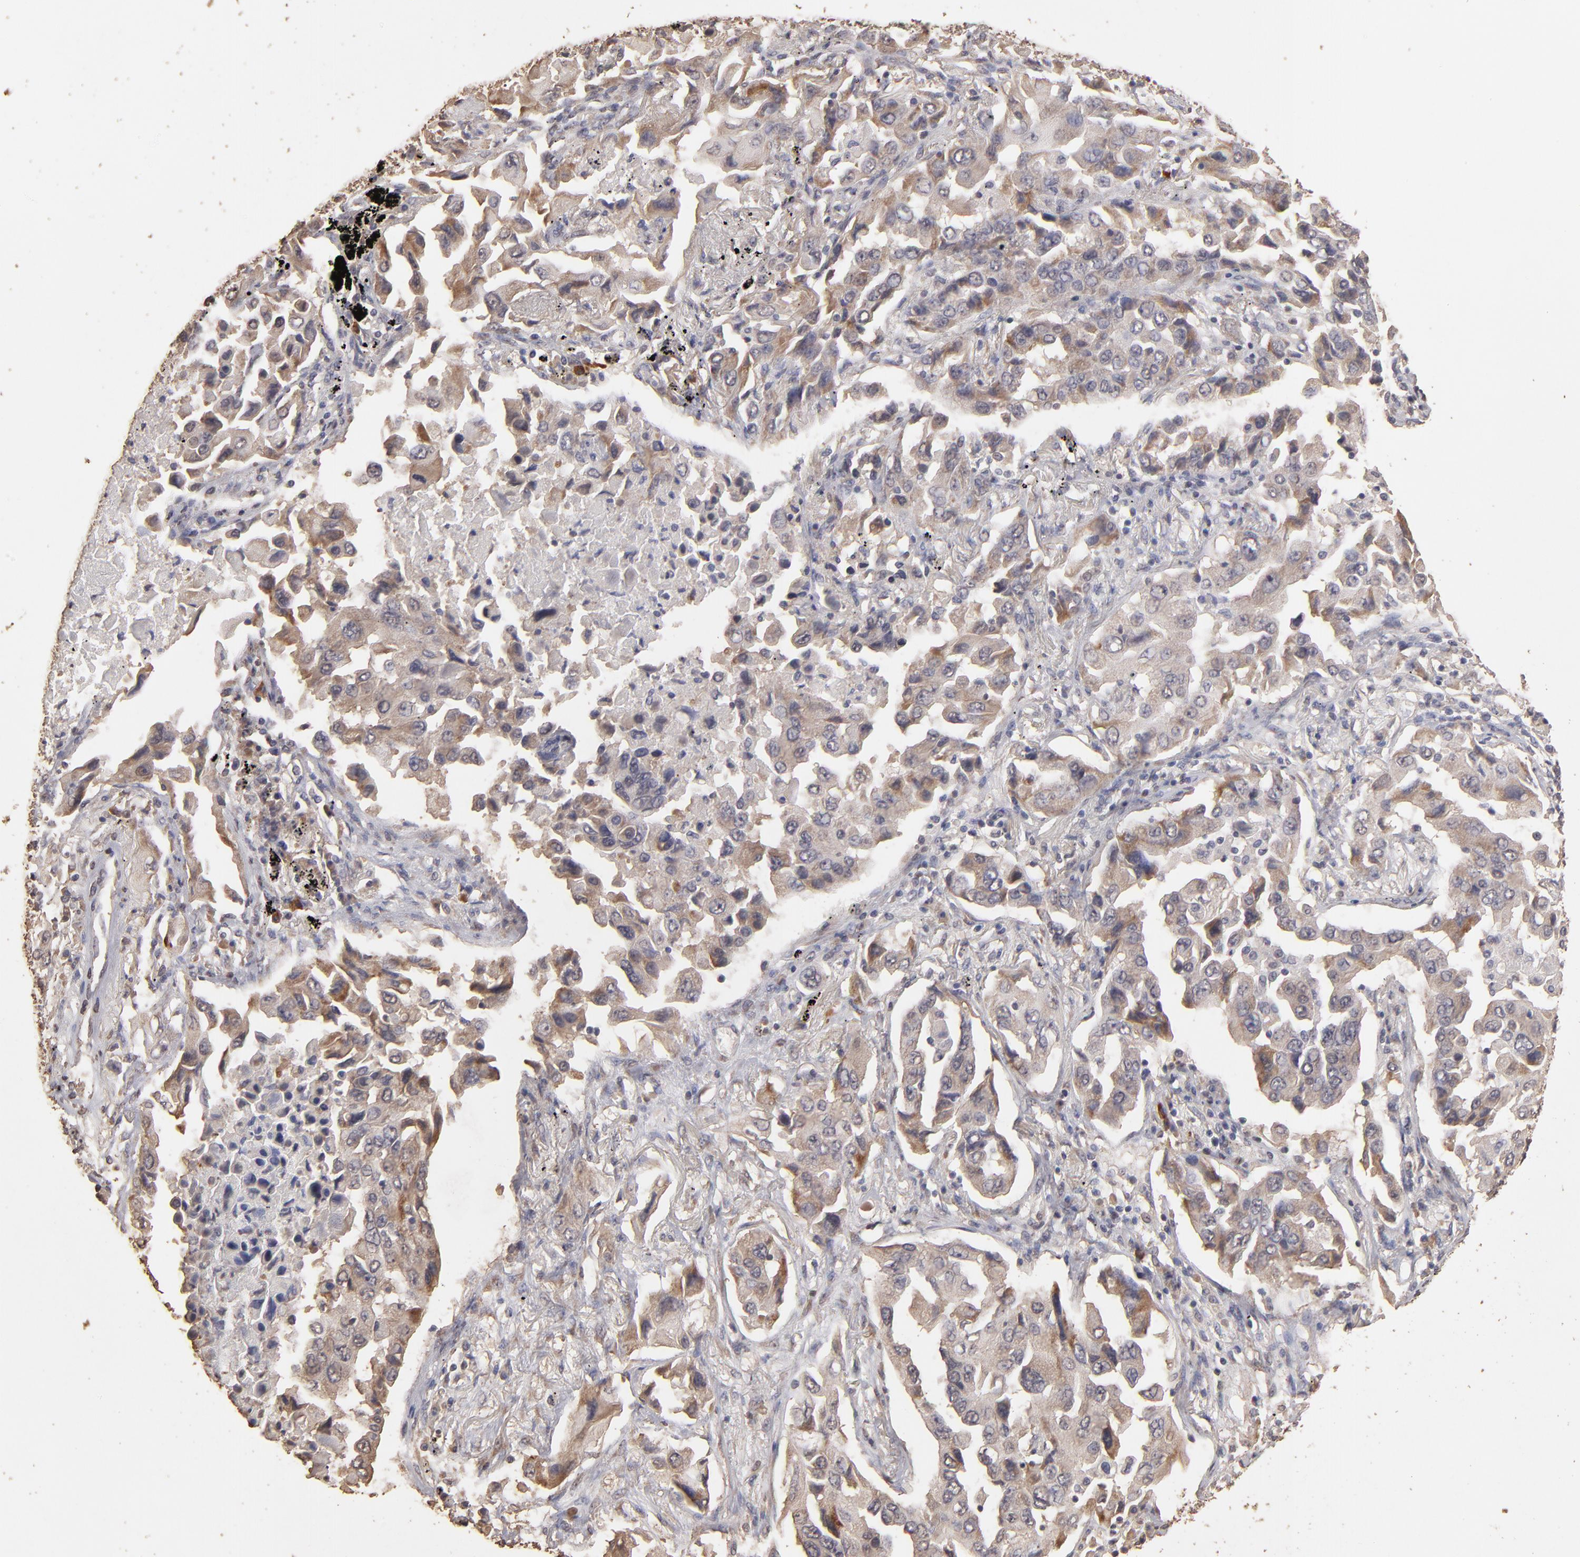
{"staining": {"intensity": "moderate", "quantity": "25%-75%", "location": "cytoplasmic/membranous"}, "tissue": "lung cancer", "cell_type": "Tumor cells", "image_type": "cancer", "snomed": [{"axis": "morphology", "description": "Adenocarcinoma, NOS"}, {"axis": "topography", "description": "Lung"}], "caption": "This micrograph shows immunohistochemistry staining of adenocarcinoma (lung), with medium moderate cytoplasmic/membranous positivity in about 25%-75% of tumor cells.", "gene": "OPHN1", "patient": {"sex": "female", "age": 65}}